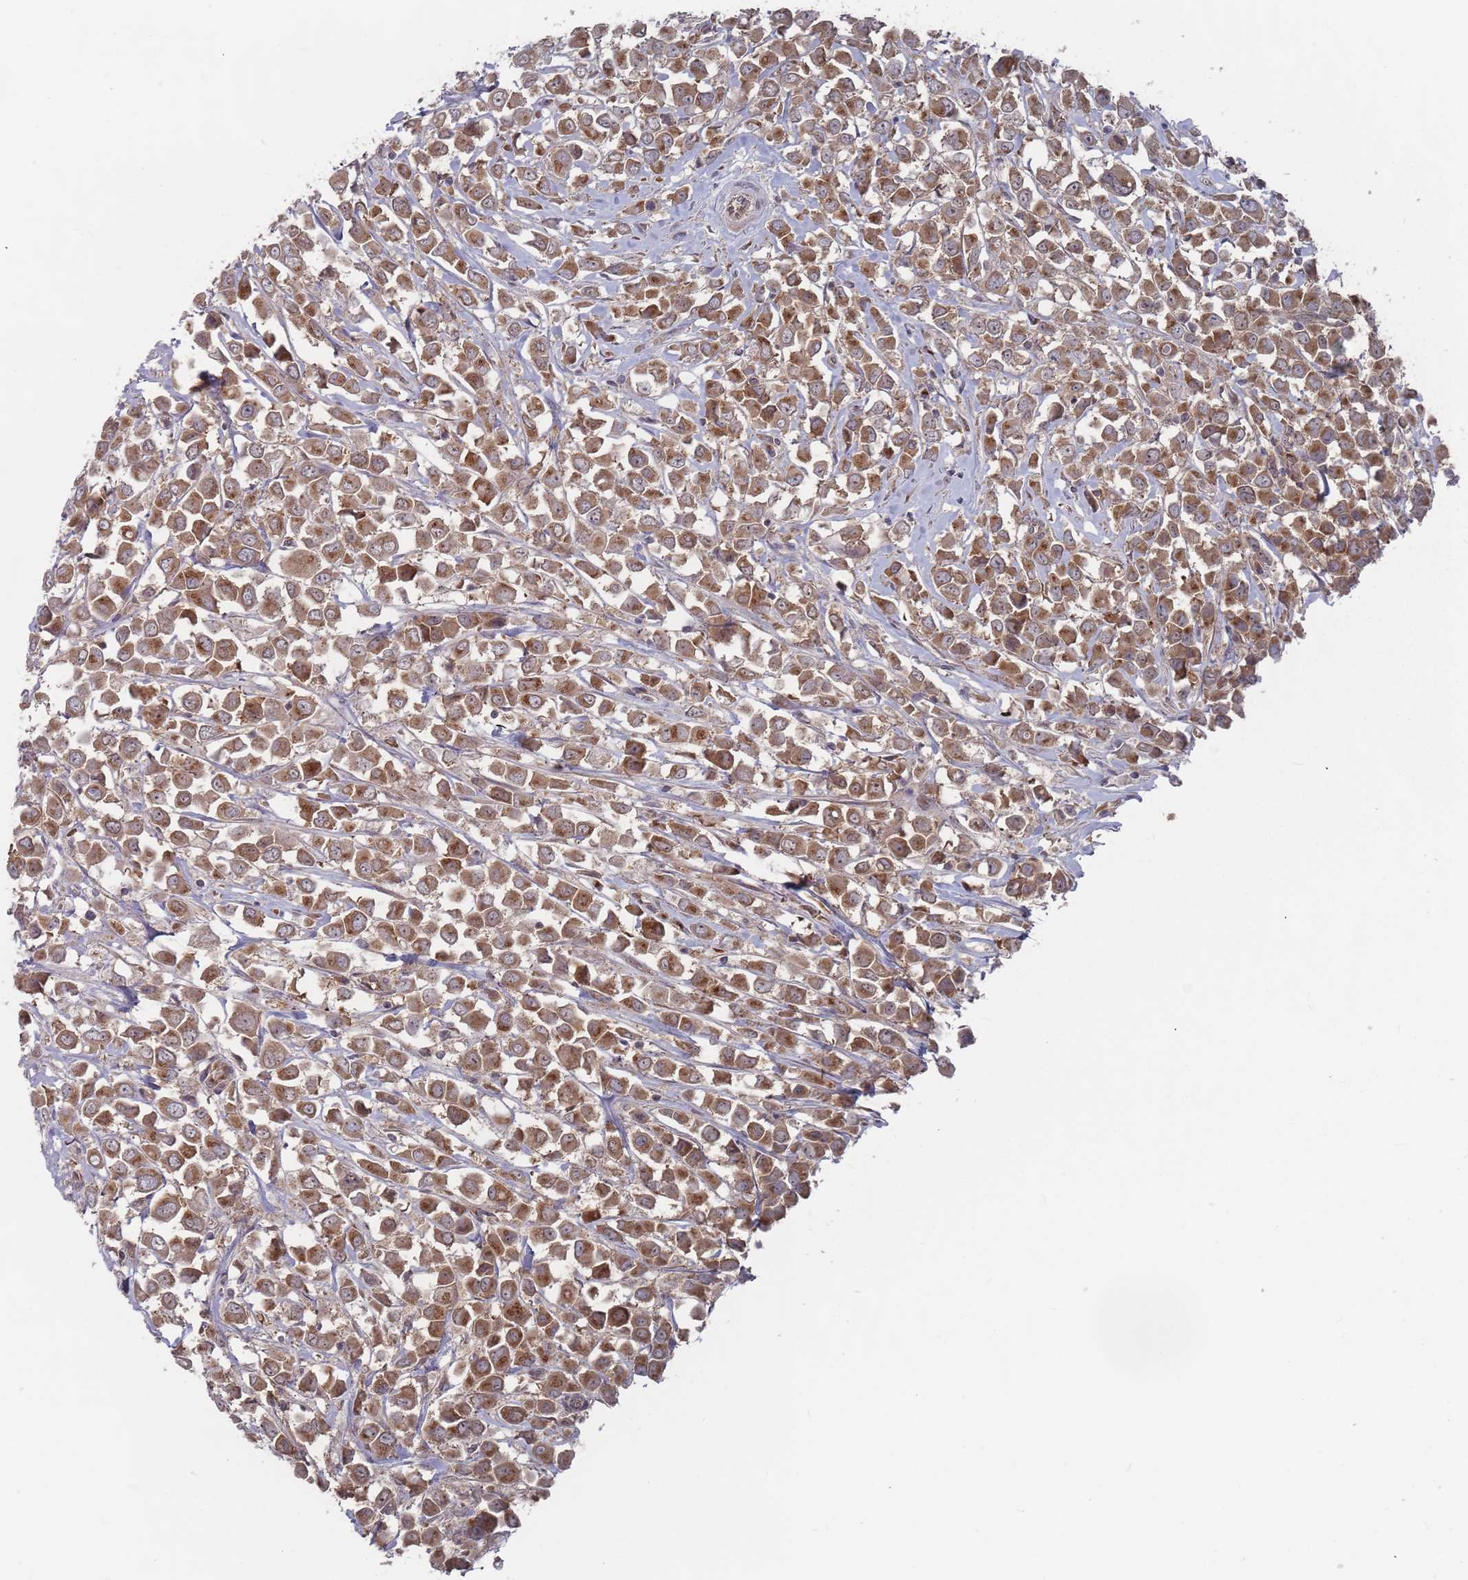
{"staining": {"intensity": "moderate", "quantity": ">75%", "location": "cytoplasmic/membranous"}, "tissue": "breast cancer", "cell_type": "Tumor cells", "image_type": "cancer", "snomed": [{"axis": "morphology", "description": "Duct carcinoma"}, {"axis": "topography", "description": "Breast"}], "caption": "Protein positivity by IHC reveals moderate cytoplasmic/membranous expression in approximately >75% of tumor cells in breast cancer. (Brightfield microscopy of DAB IHC at high magnification).", "gene": "FMO4", "patient": {"sex": "female", "age": 61}}